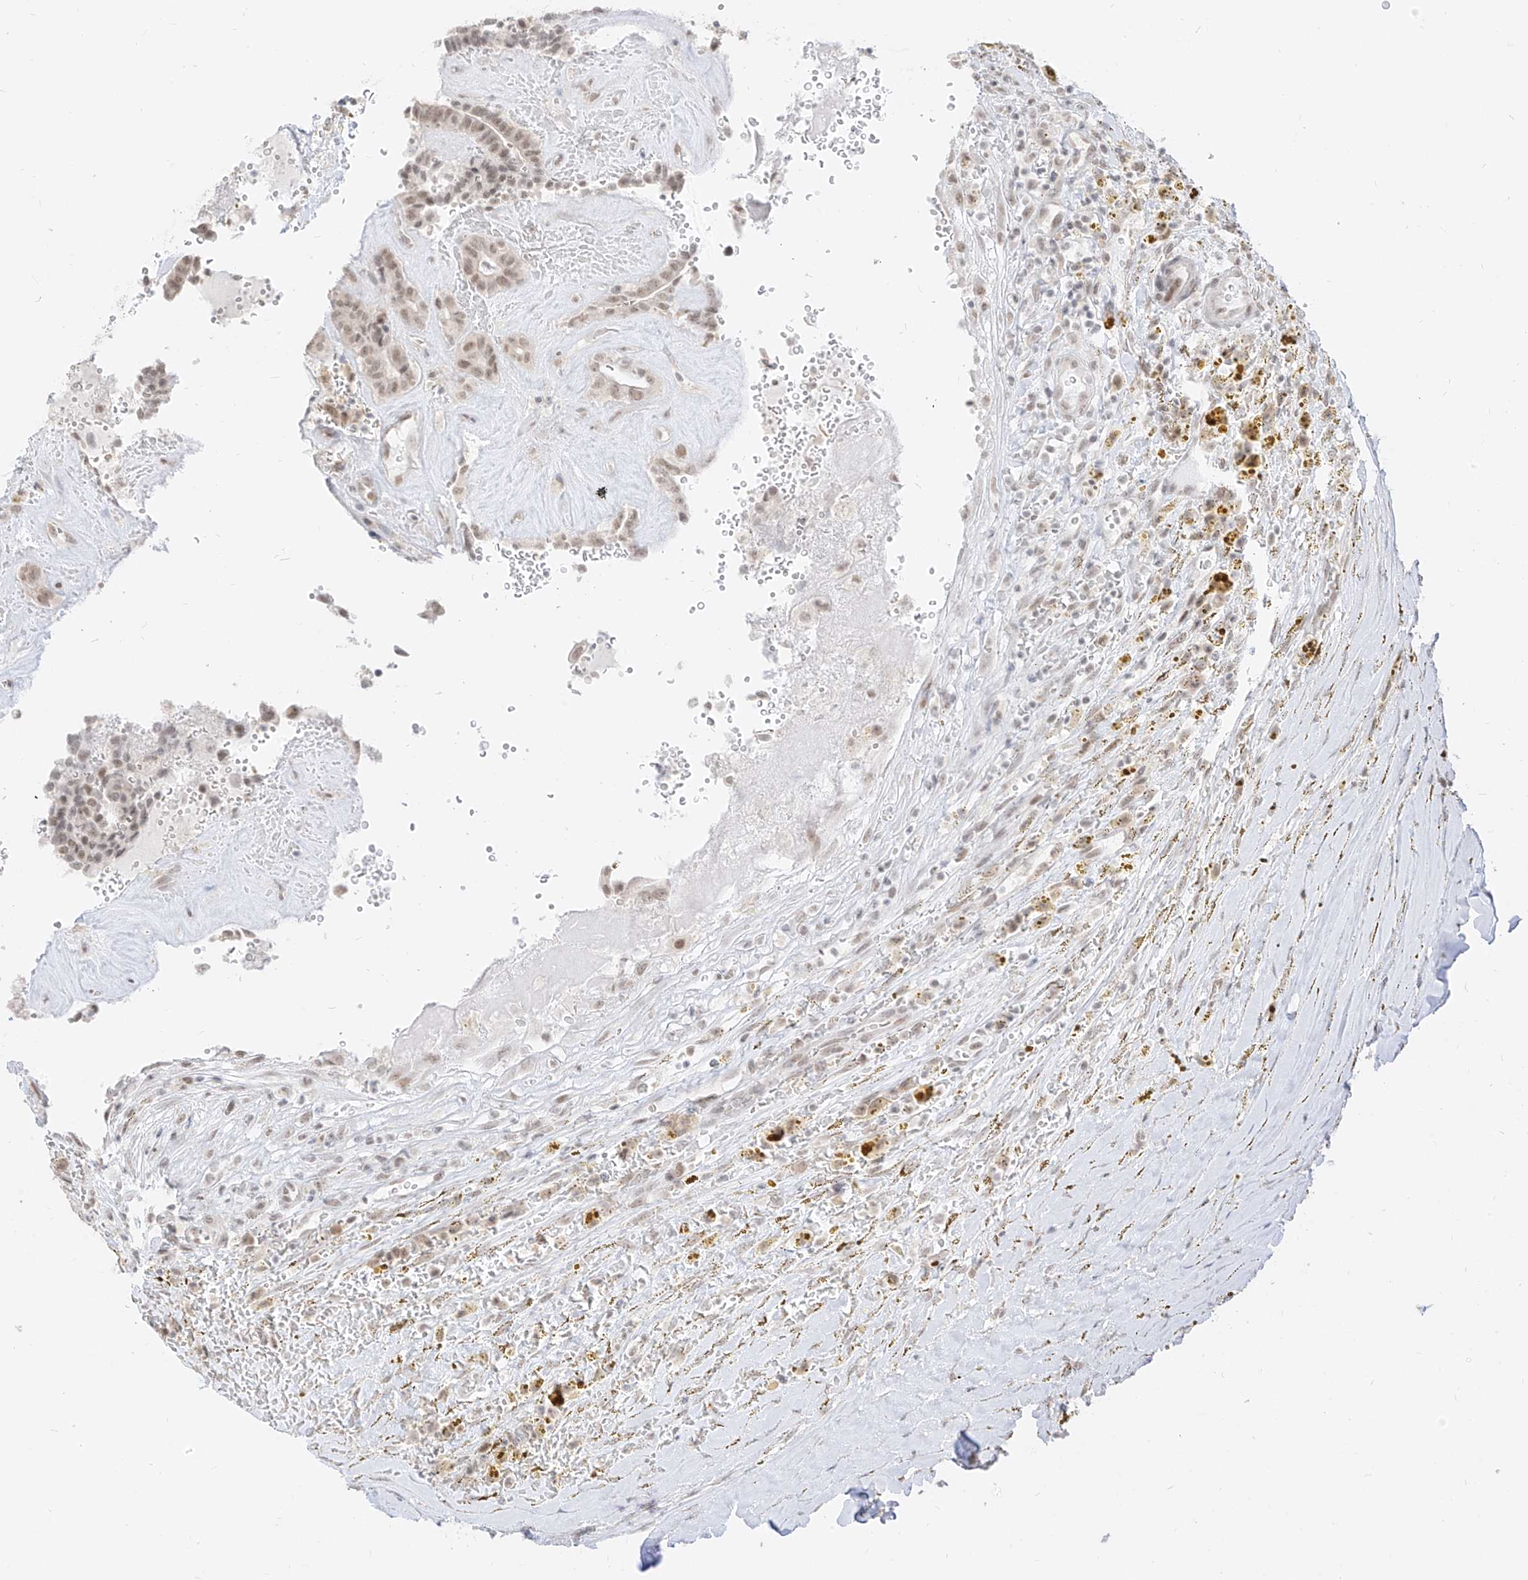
{"staining": {"intensity": "weak", "quantity": ">75%", "location": "nuclear"}, "tissue": "thyroid cancer", "cell_type": "Tumor cells", "image_type": "cancer", "snomed": [{"axis": "morphology", "description": "Papillary adenocarcinoma, NOS"}, {"axis": "topography", "description": "Thyroid gland"}], "caption": "Immunohistochemistry (DAB) staining of papillary adenocarcinoma (thyroid) reveals weak nuclear protein expression in about >75% of tumor cells.", "gene": "SUPT5H", "patient": {"sex": "male", "age": 77}}